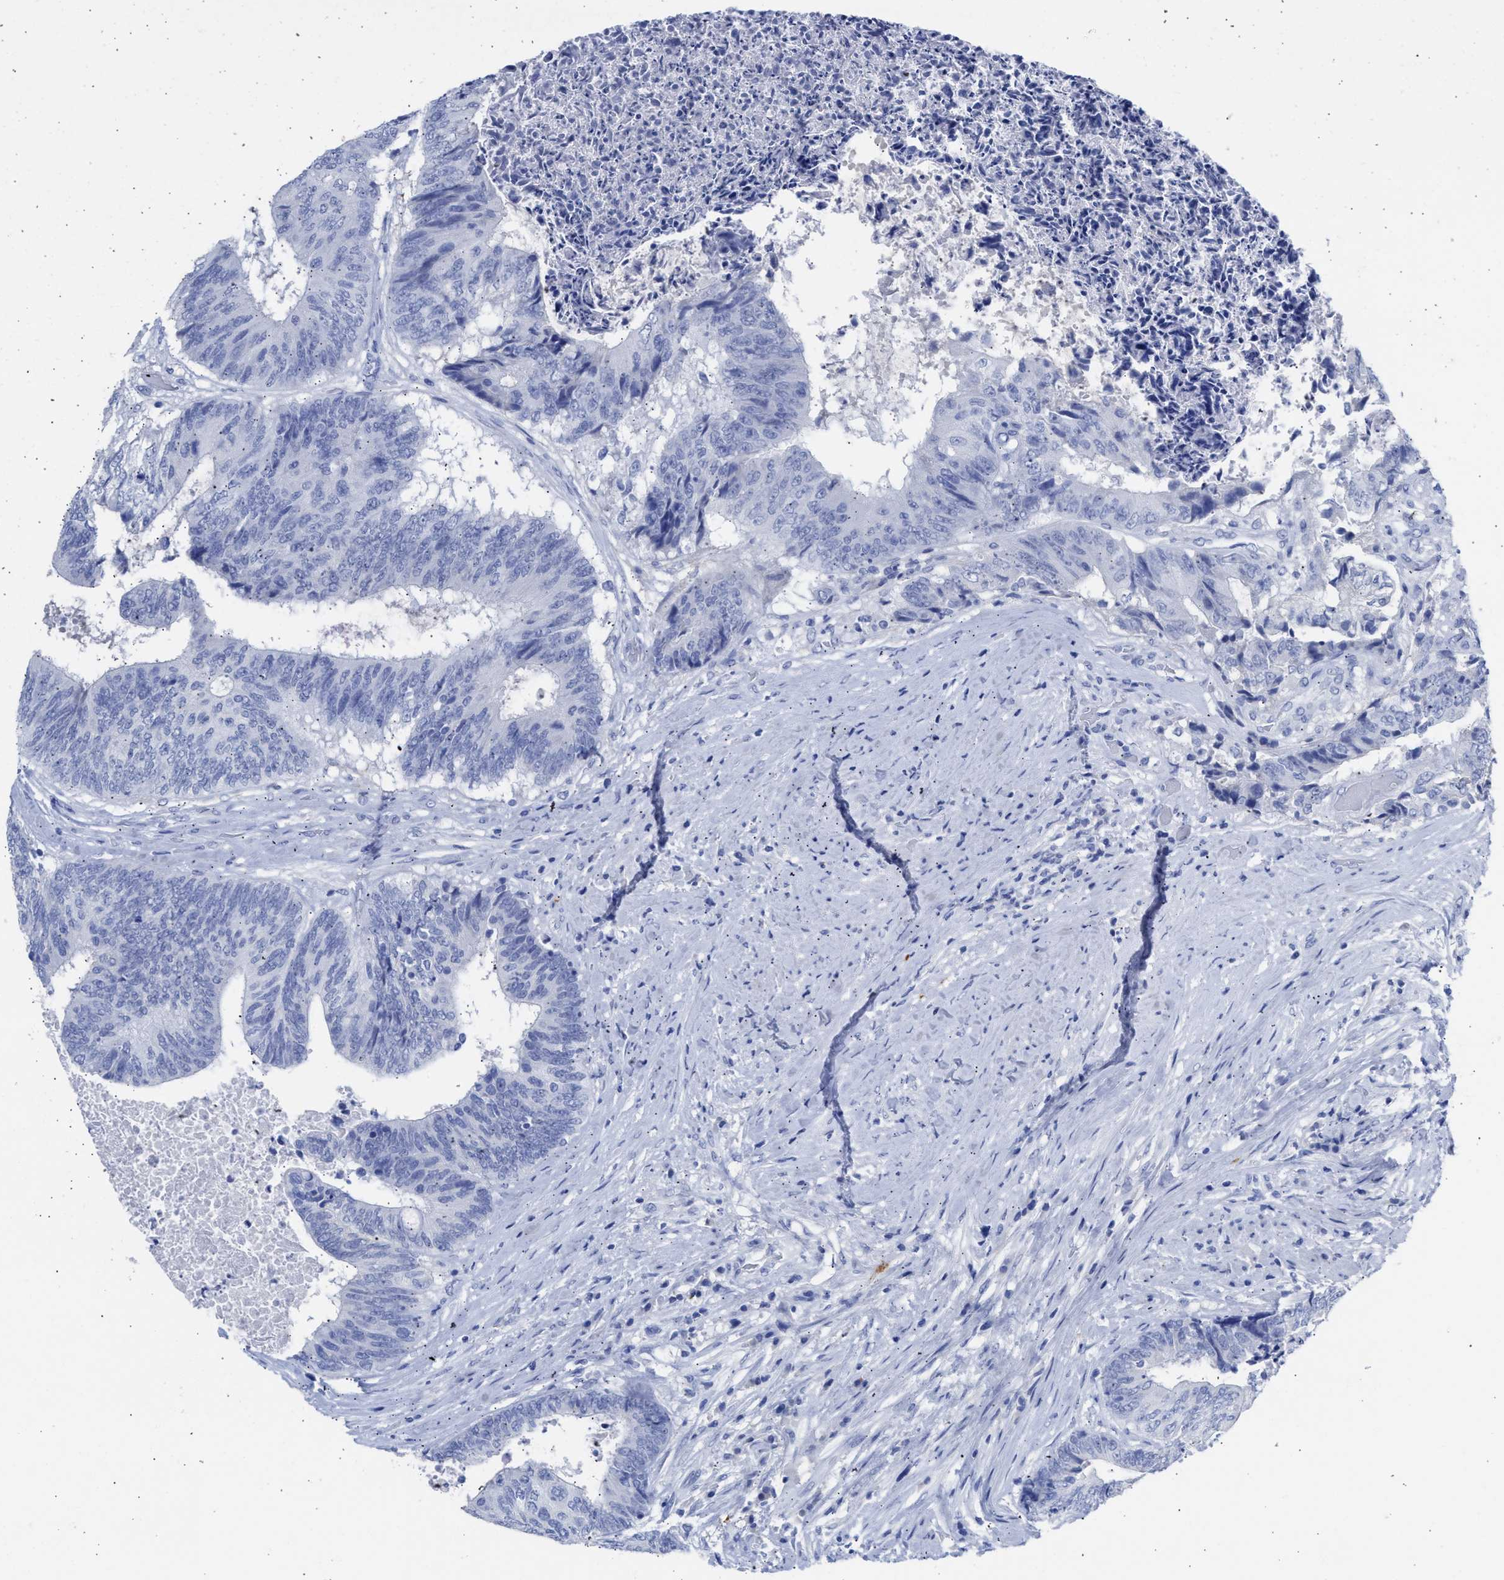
{"staining": {"intensity": "negative", "quantity": "none", "location": "none"}, "tissue": "colorectal cancer", "cell_type": "Tumor cells", "image_type": "cancer", "snomed": [{"axis": "morphology", "description": "Adenocarcinoma, NOS"}, {"axis": "topography", "description": "Rectum"}], "caption": "A high-resolution micrograph shows immunohistochemistry staining of adenocarcinoma (colorectal), which displays no significant expression in tumor cells. (Immunohistochemistry, brightfield microscopy, high magnification).", "gene": "NCAM1", "patient": {"sex": "male", "age": 72}}